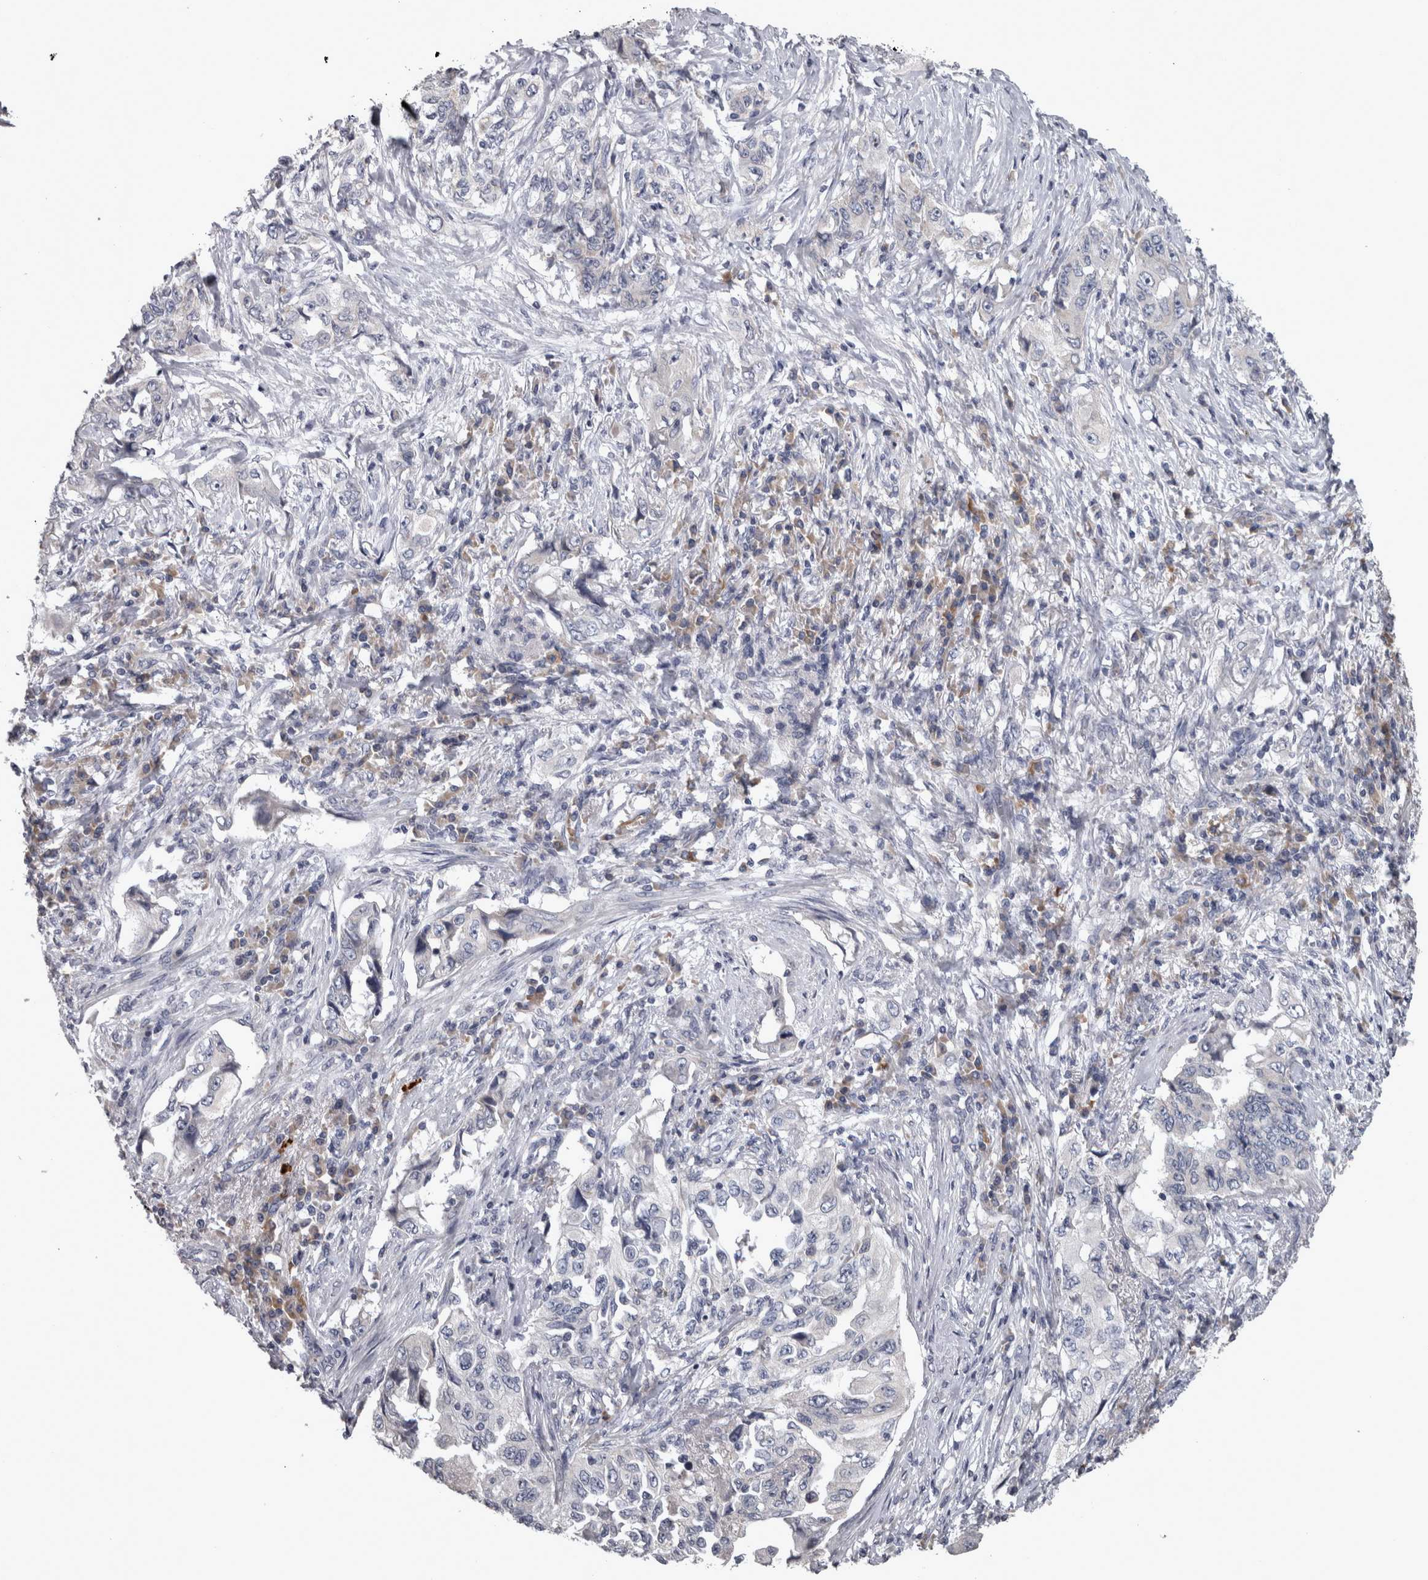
{"staining": {"intensity": "negative", "quantity": "none", "location": "none"}, "tissue": "lung cancer", "cell_type": "Tumor cells", "image_type": "cancer", "snomed": [{"axis": "morphology", "description": "Adenocarcinoma, NOS"}, {"axis": "topography", "description": "Lung"}], "caption": "Human adenocarcinoma (lung) stained for a protein using immunohistochemistry (IHC) demonstrates no staining in tumor cells.", "gene": "DBT", "patient": {"sex": "female", "age": 51}}